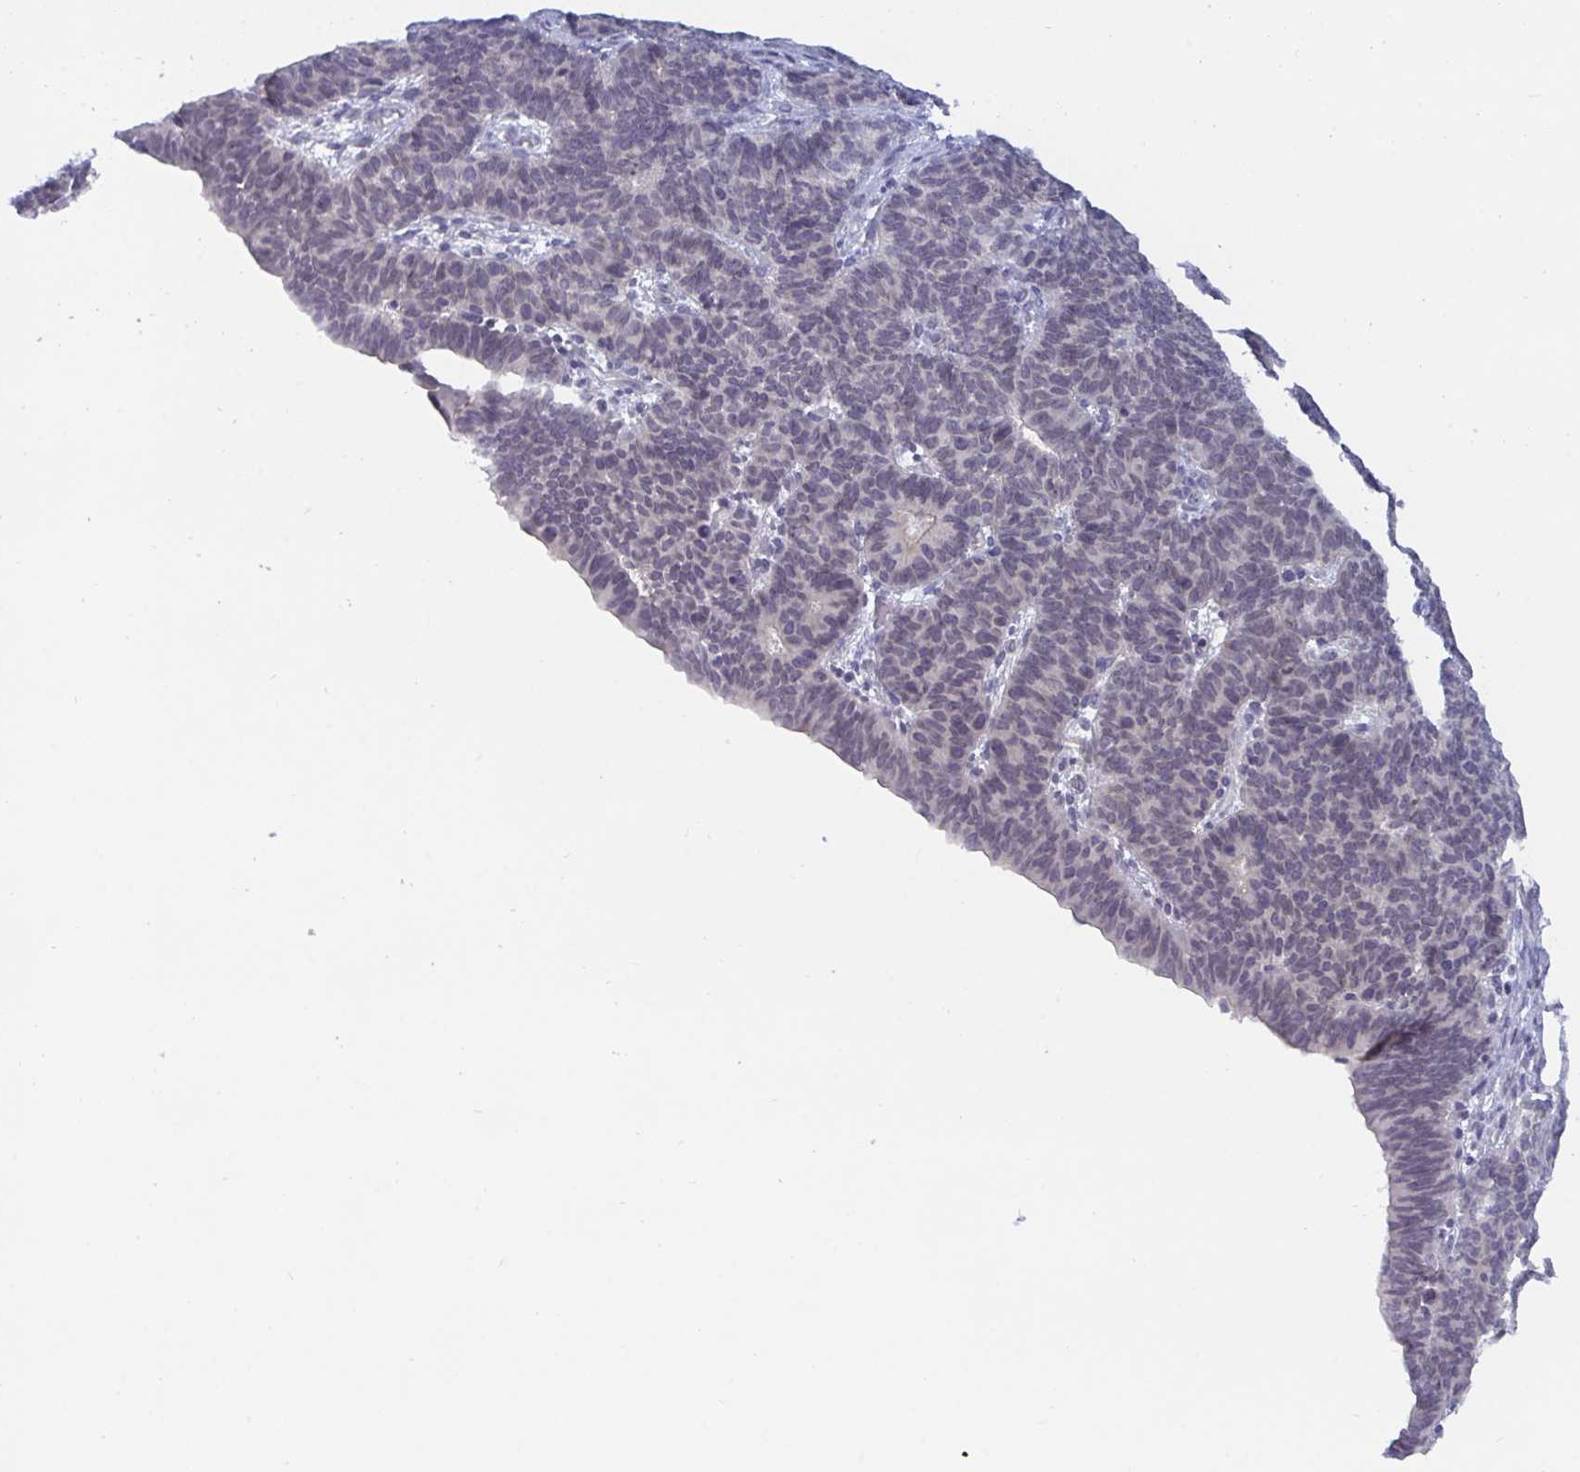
{"staining": {"intensity": "weak", "quantity": "25%-75%", "location": "nuclear"}, "tissue": "endometrial cancer", "cell_type": "Tumor cells", "image_type": "cancer", "snomed": [{"axis": "morphology", "description": "Adenocarcinoma, NOS"}, {"axis": "topography", "description": "Endometrium"}], "caption": "This is a photomicrograph of immunohistochemistry (IHC) staining of adenocarcinoma (endometrial), which shows weak staining in the nuclear of tumor cells.", "gene": "BMAL2", "patient": {"sex": "female", "age": 70}}